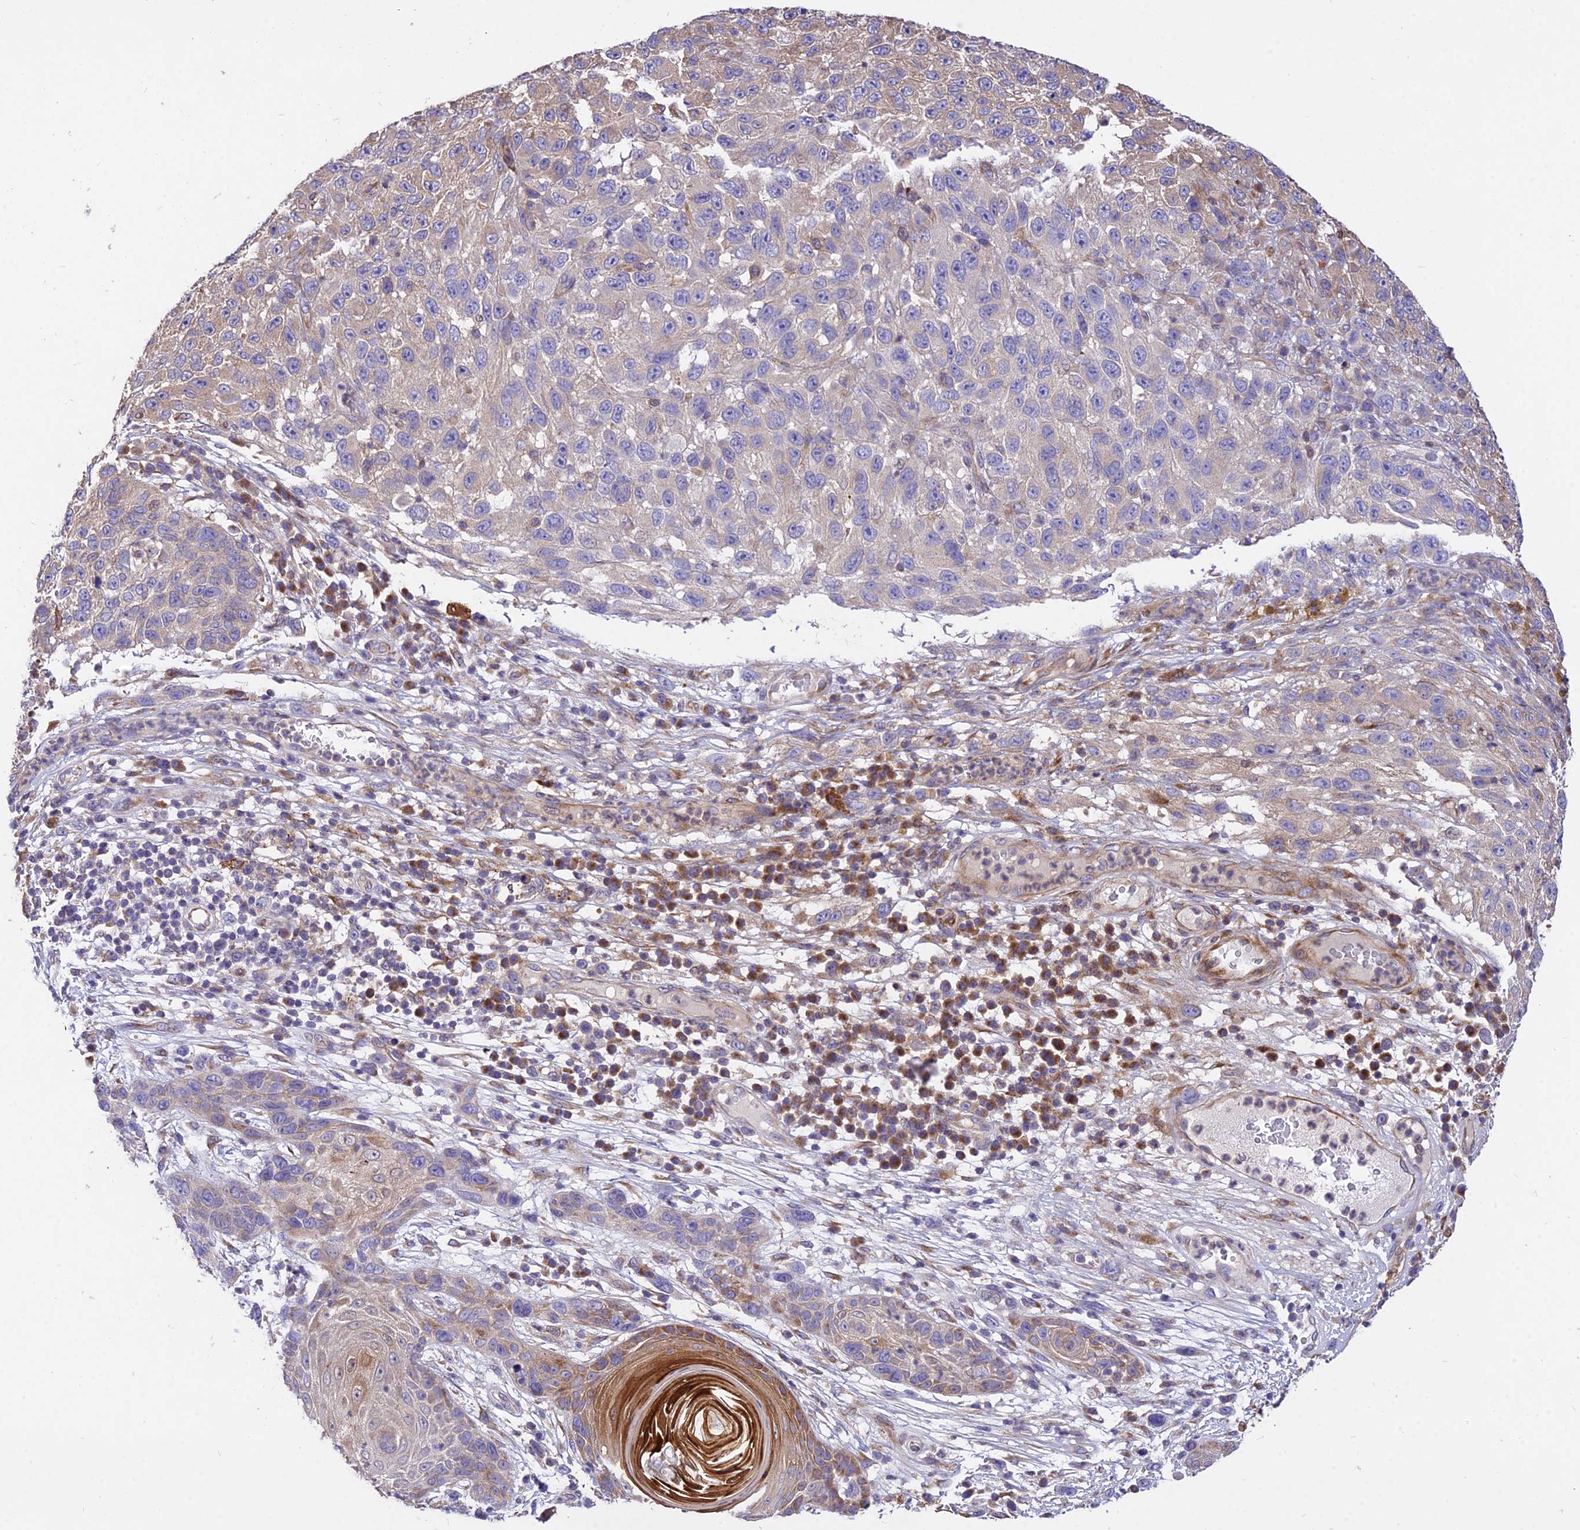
{"staining": {"intensity": "weak", "quantity": "<25%", "location": "cytoplasmic/membranous"}, "tissue": "melanoma", "cell_type": "Tumor cells", "image_type": "cancer", "snomed": [{"axis": "morphology", "description": "Malignant melanoma, NOS"}, {"axis": "topography", "description": "Skin"}], "caption": "IHC histopathology image of neoplastic tissue: malignant melanoma stained with DAB shows no significant protein expression in tumor cells.", "gene": "ROCK1", "patient": {"sex": "female", "age": 96}}